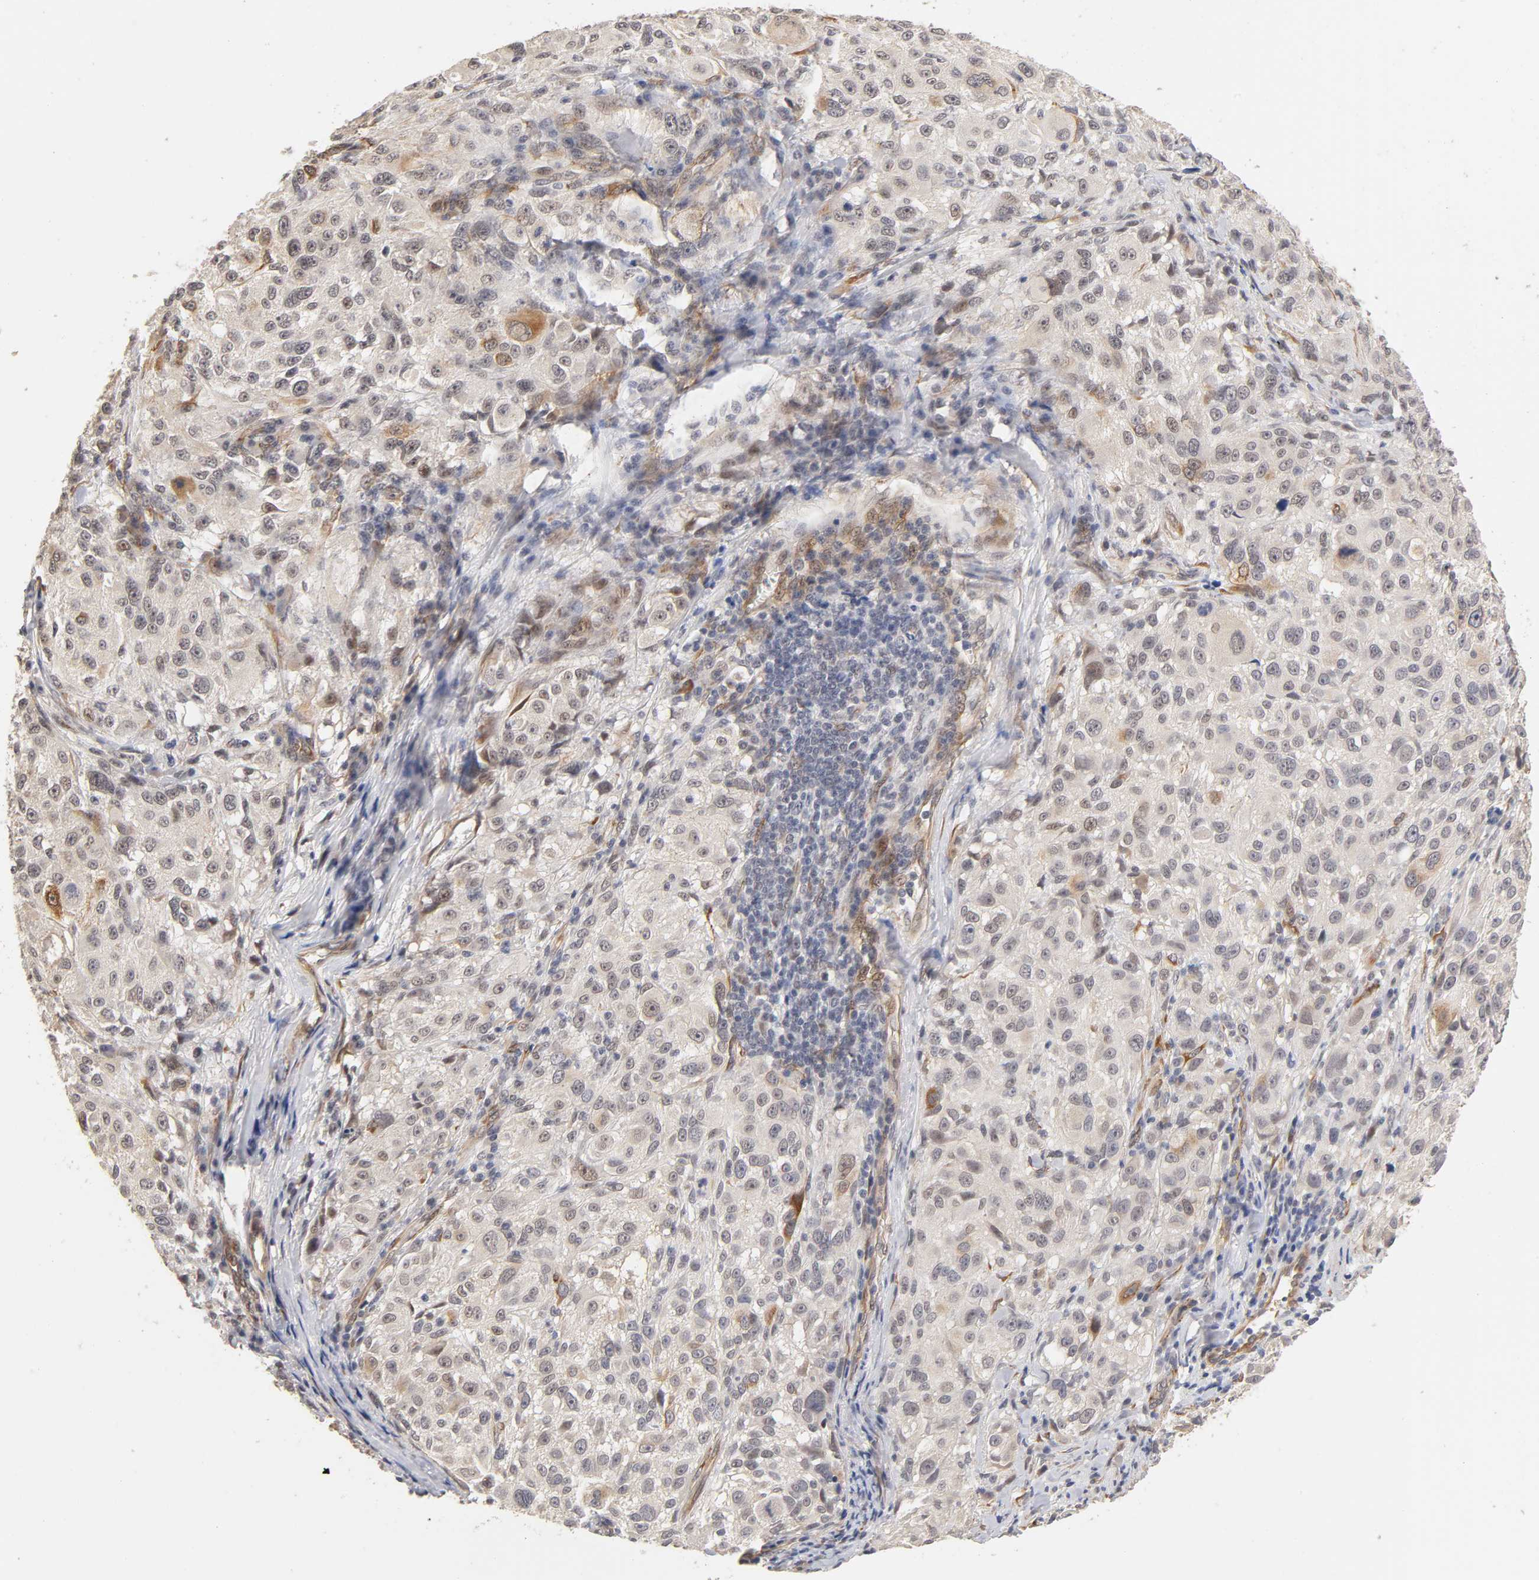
{"staining": {"intensity": "weak", "quantity": "<25%", "location": "cytoplasmic/membranous"}, "tissue": "melanoma", "cell_type": "Tumor cells", "image_type": "cancer", "snomed": [{"axis": "morphology", "description": "Necrosis, NOS"}, {"axis": "morphology", "description": "Malignant melanoma, NOS"}, {"axis": "topography", "description": "Skin"}], "caption": "High magnification brightfield microscopy of melanoma stained with DAB (3,3'-diaminobenzidine) (brown) and counterstained with hematoxylin (blue): tumor cells show no significant expression.", "gene": "LAMB1", "patient": {"sex": "female", "age": 87}}